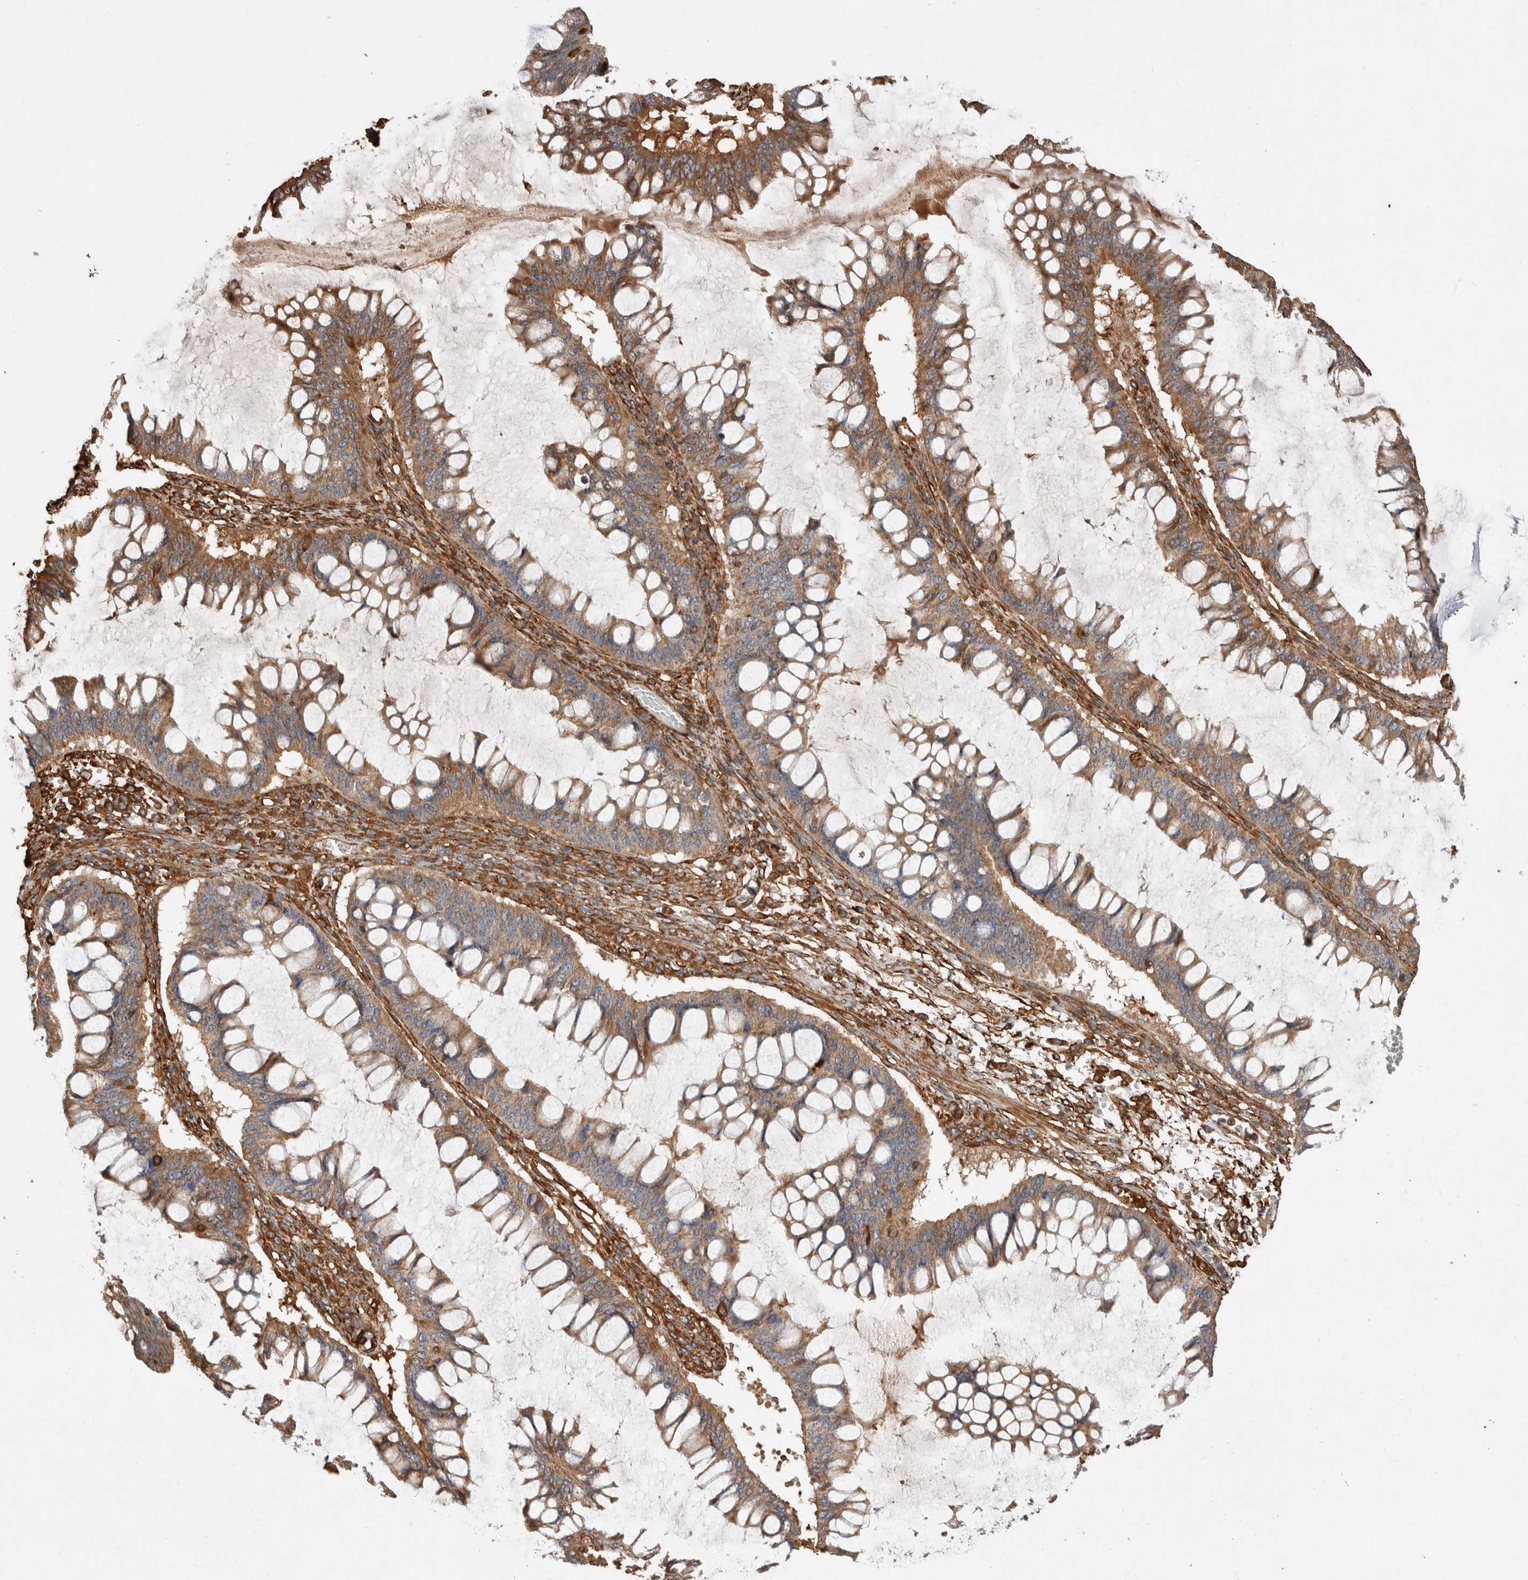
{"staining": {"intensity": "moderate", "quantity": ">75%", "location": "cytoplasmic/membranous"}, "tissue": "ovarian cancer", "cell_type": "Tumor cells", "image_type": "cancer", "snomed": [{"axis": "morphology", "description": "Cystadenocarcinoma, mucinous, NOS"}, {"axis": "topography", "description": "Ovary"}], "caption": "An IHC micrograph of tumor tissue is shown. Protein staining in brown shows moderate cytoplasmic/membranous positivity in mucinous cystadenocarcinoma (ovarian) within tumor cells. The protein is shown in brown color, while the nuclei are stained blue.", "gene": "ZNF397", "patient": {"sex": "female", "age": 73}}